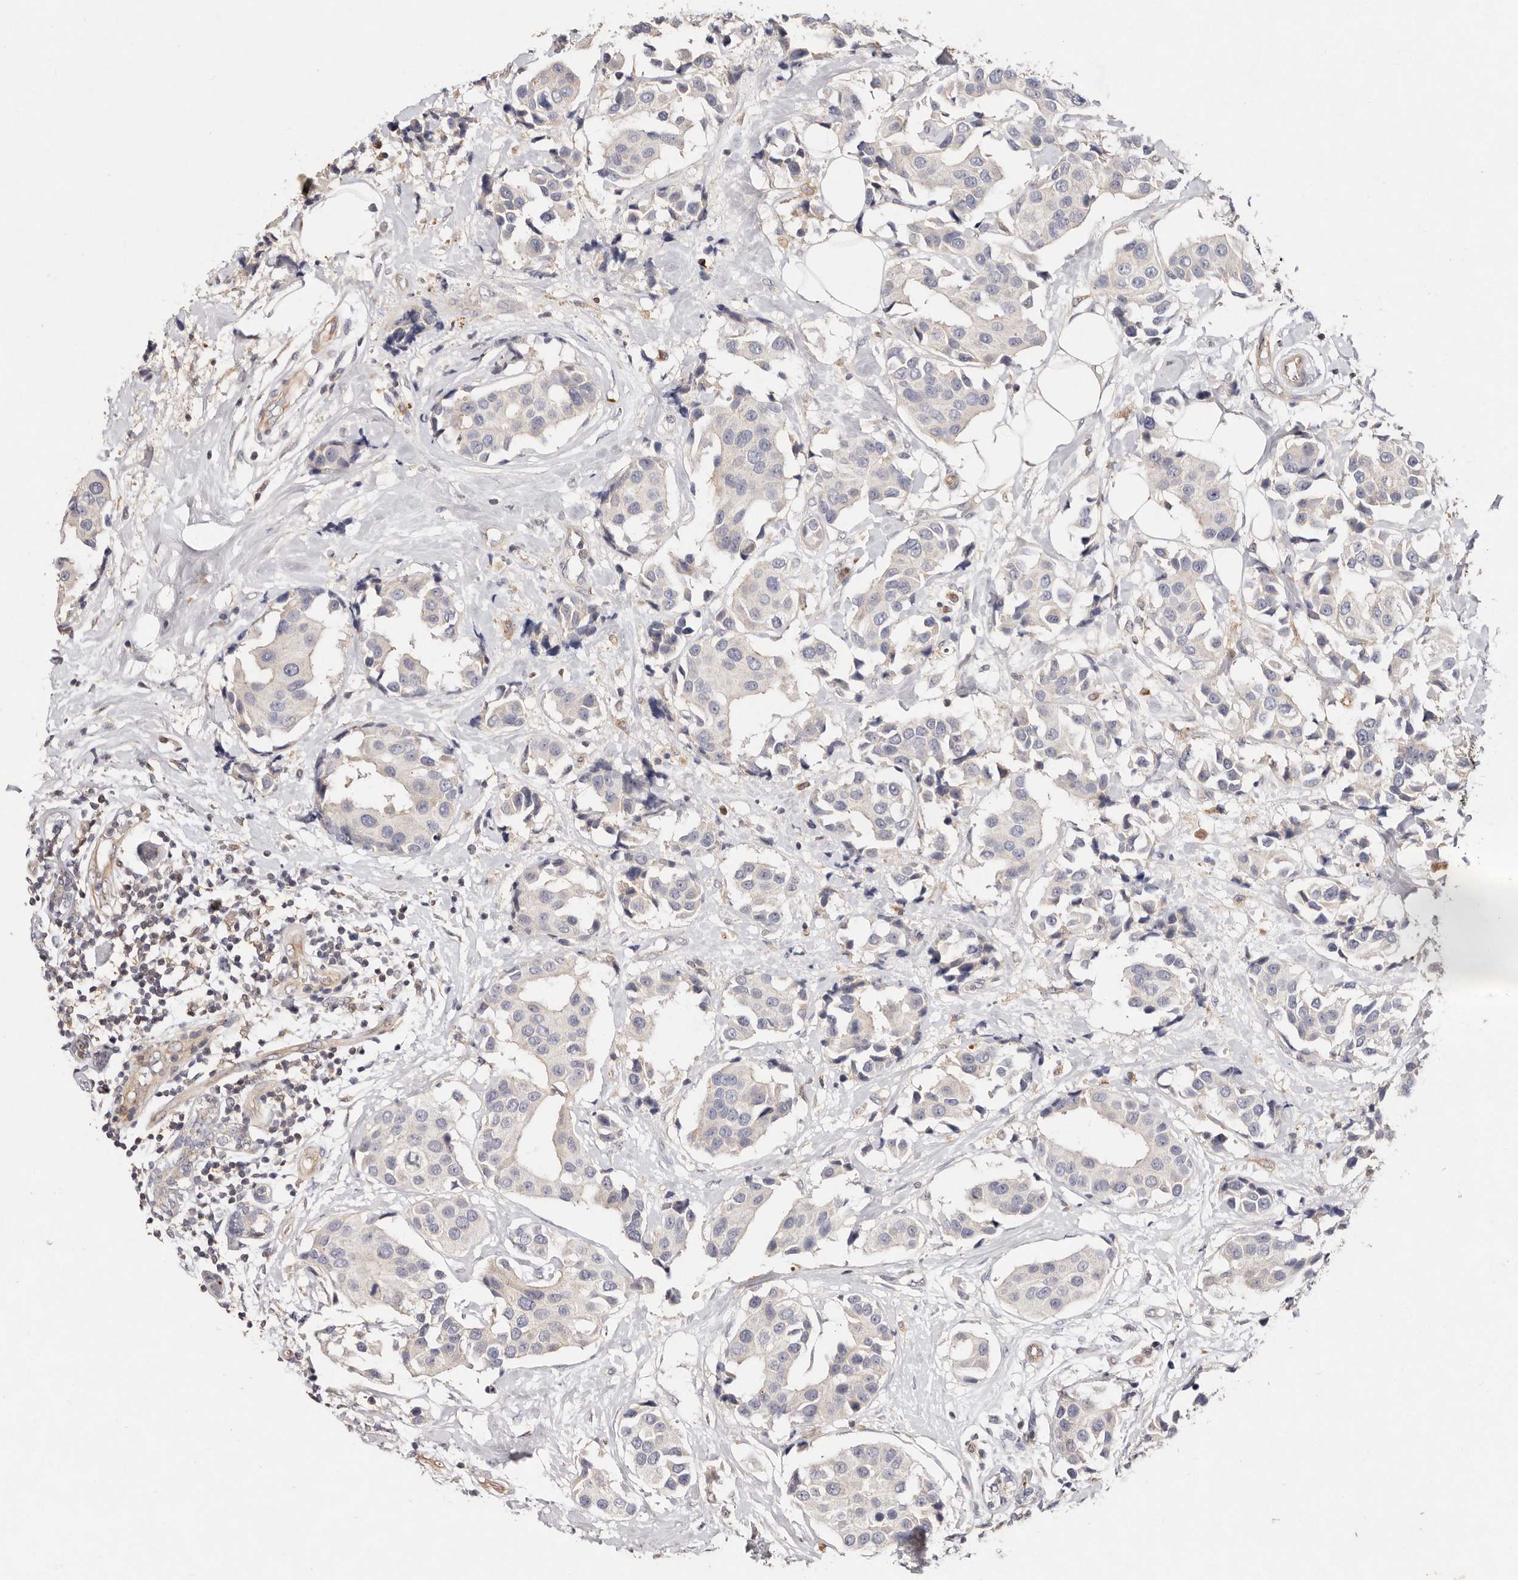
{"staining": {"intensity": "negative", "quantity": "none", "location": "none"}, "tissue": "breast cancer", "cell_type": "Tumor cells", "image_type": "cancer", "snomed": [{"axis": "morphology", "description": "Normal tissue, NOS"}, {"axis": "morphology", "description": "Duct carcinoma"}, {"axis": "topography", "description": "Breast"}], "caption": "The histopathology image exhibits no staining of tumor cells in breast cancer.", "gene": "THBS3", "patient": {"sex": "female", "age": 39}}